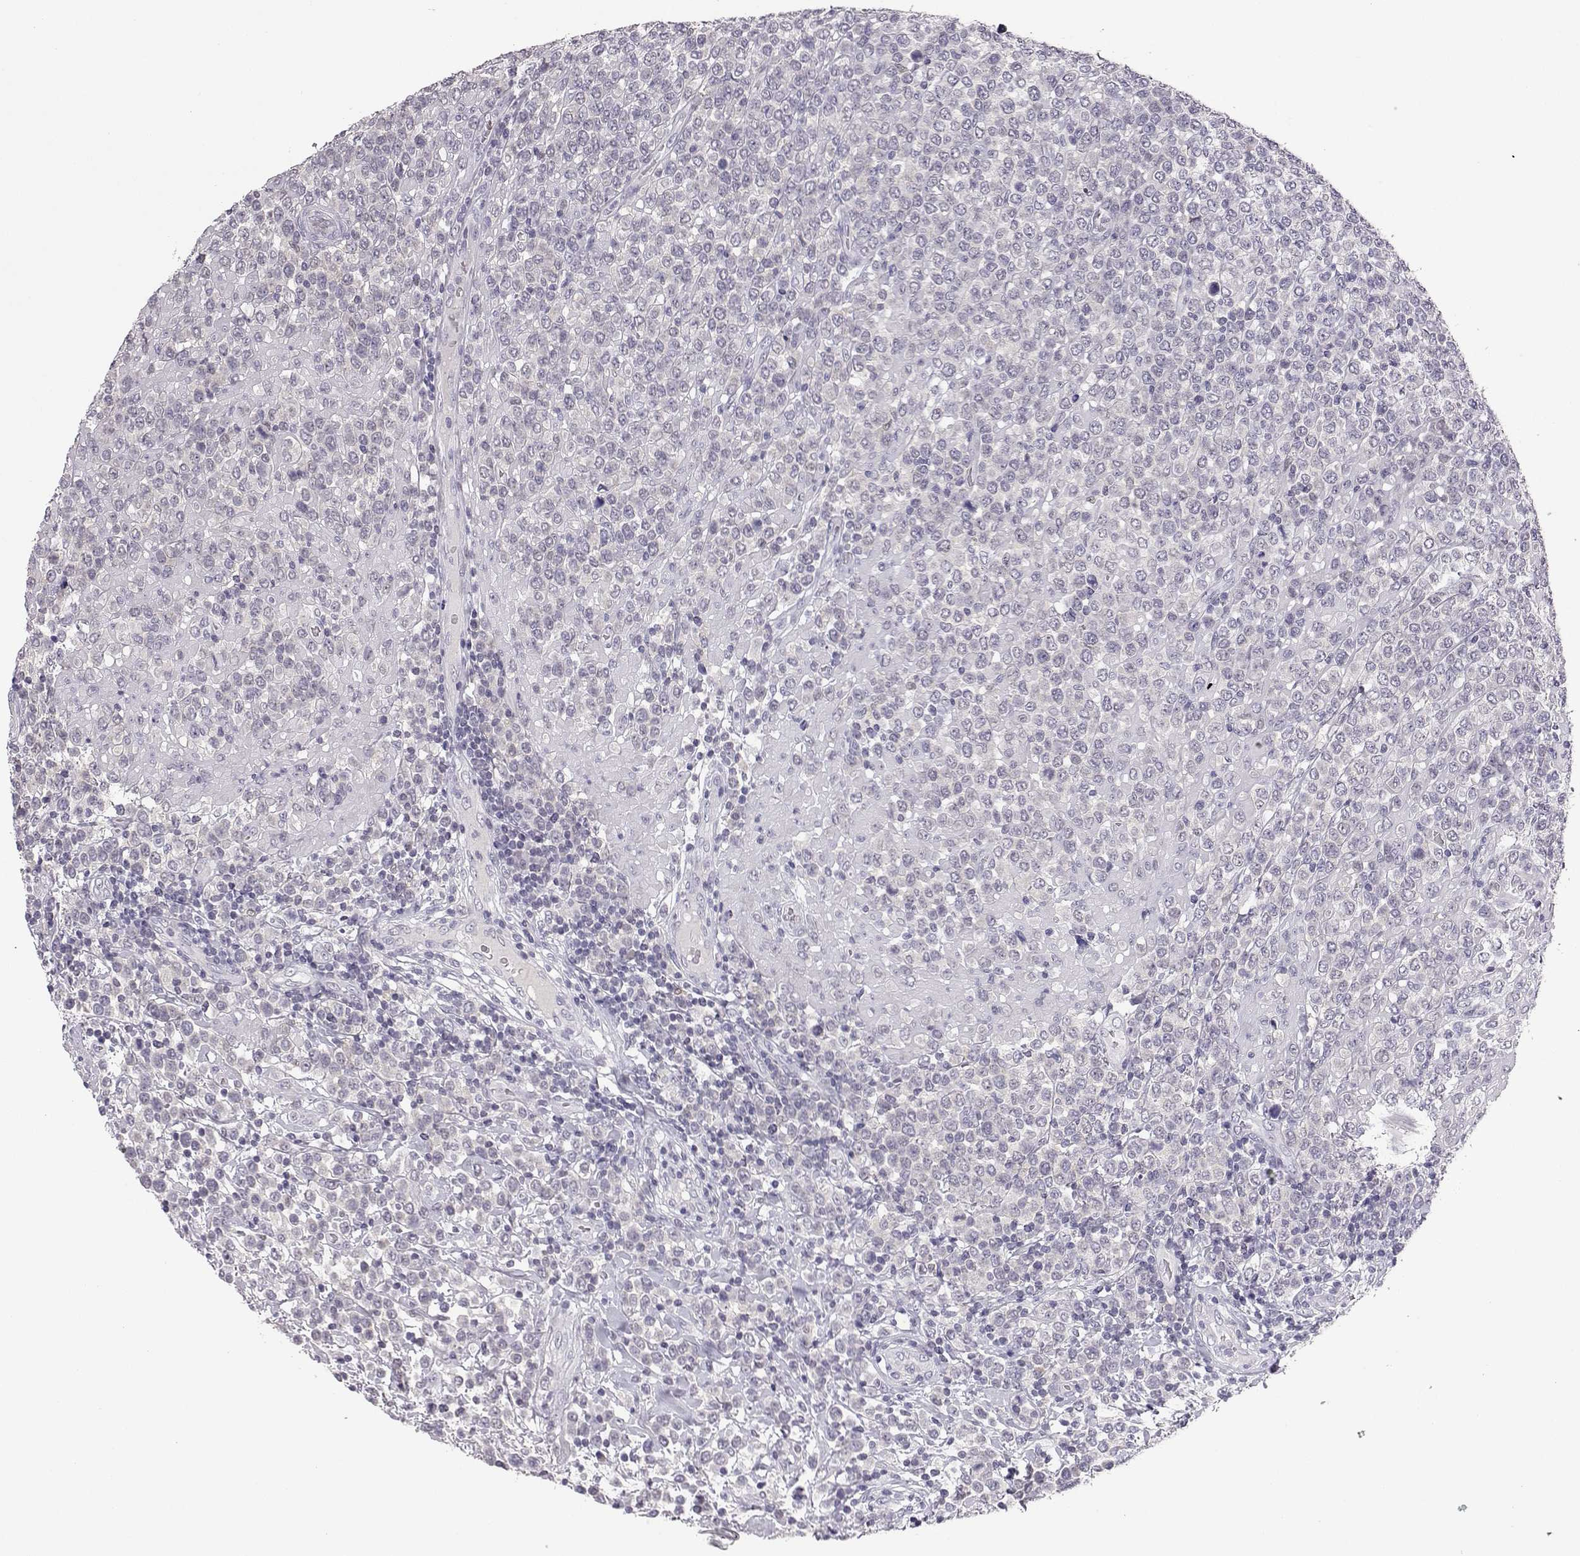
{"staining": {"intensity": "negative", "quantity": "none", "location": "none"}, "tissue": "lymphoma", "cell_type": "Tumor cells", "image_type": "cancer", "snomed": [{"axis": "morphology", "description": "Malignant lymphoma, non-Hodgkin's type, High grade"}, {"axis": "topography", "description": "Soft tissue"}], "caption": "This is a image of IHC staining of malignant lymphoma, non-Hodgkin's type (high-grade), which shows no positivity in tumor cells.", "gene": "AKR1B1", "patient": {"sex": "female", "age": 56}}